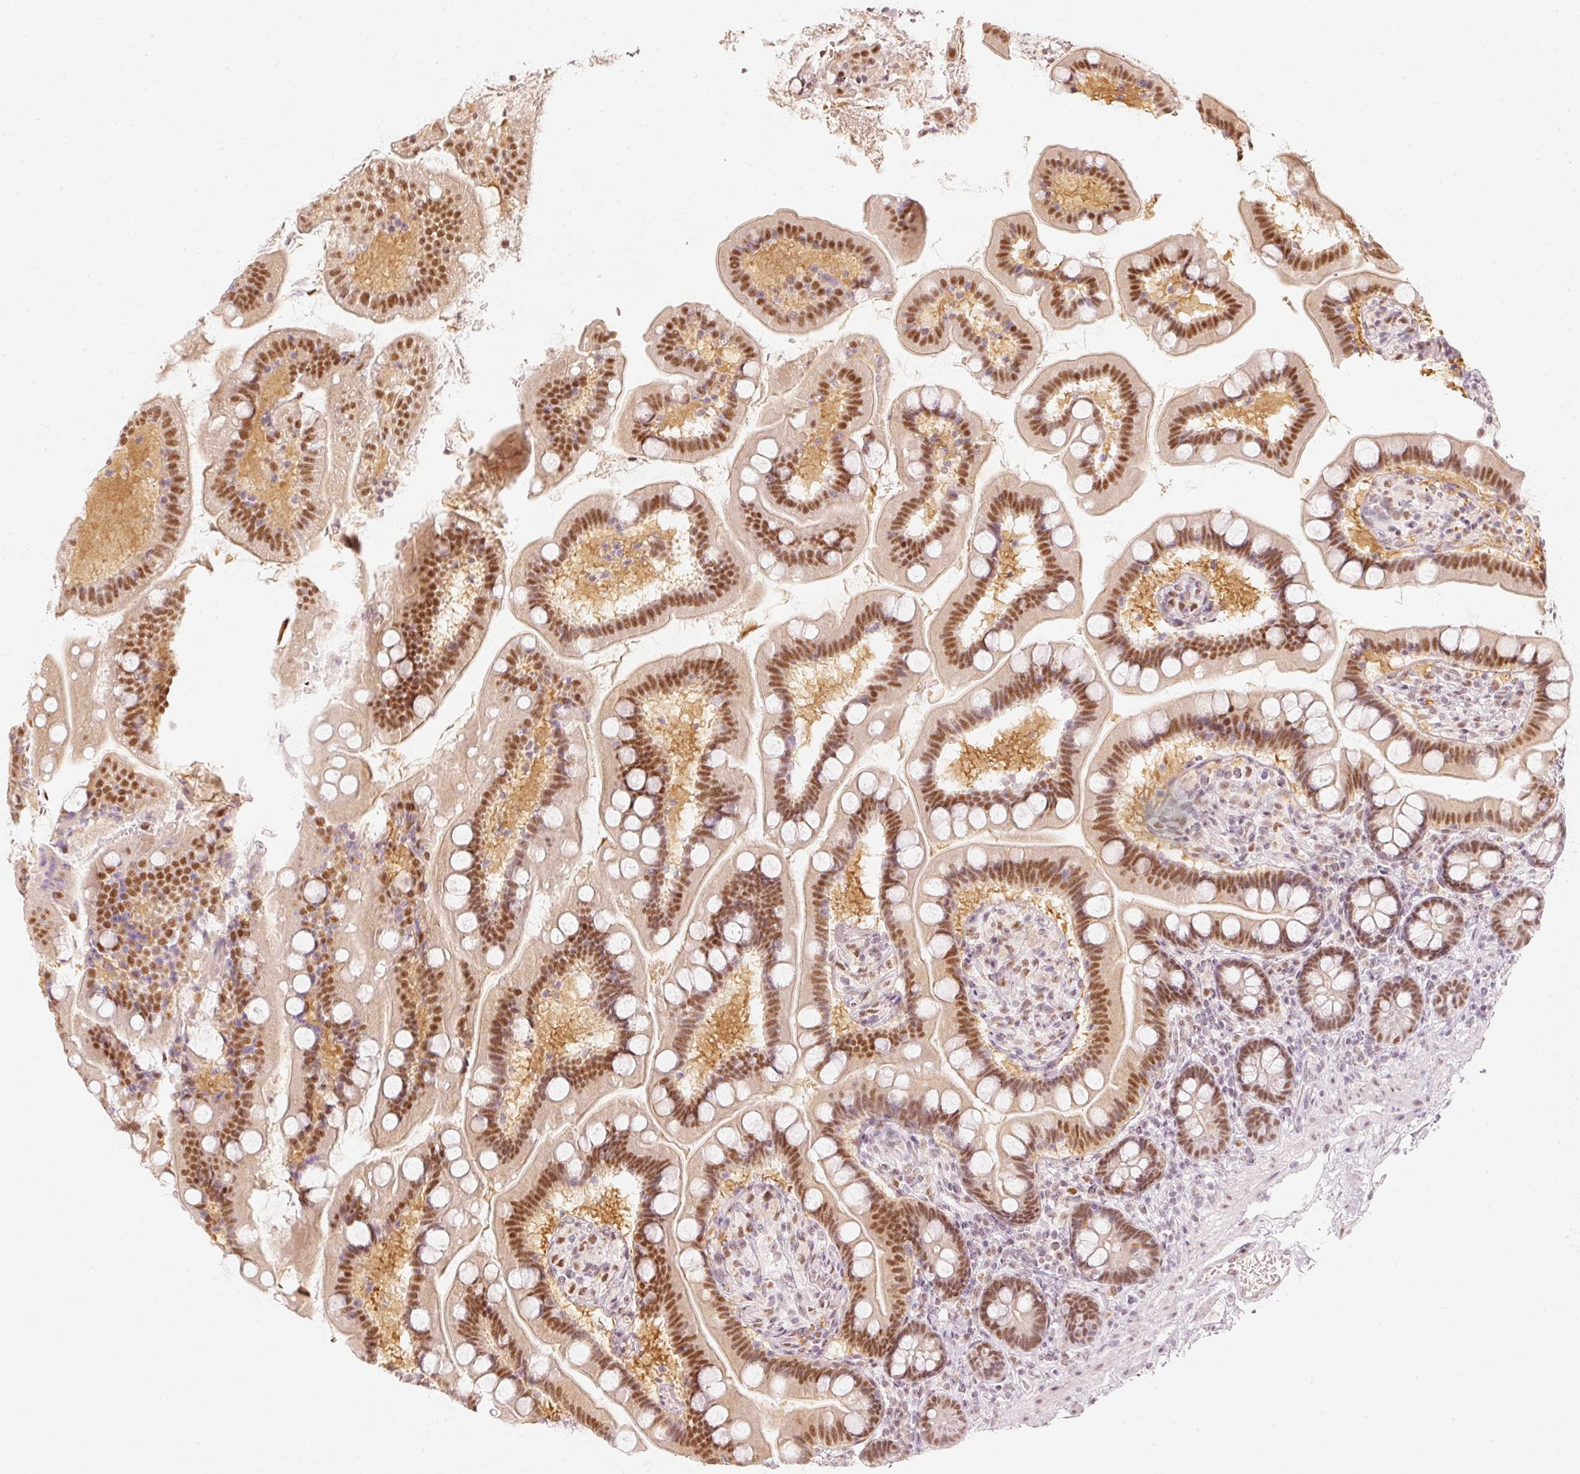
{"staining": {"intensity": "strong", "quantity": ">75%", "location": "nuclear"}, "tissue": "small intestine", "cell_type": "Glandular cells", "image_type": "normal", "snomed": [{"axis": "morphology", "description": "Normal tissue, NOS"}, {"axis": "topography", "description": "Small intestine"}], "caption": "Normal small intestine was stained to show a protein in brown. There is high levels of strong nuclear staining in about >75% of glandular cells.", "gene": "PPP1R10", "patient": {"sex": "female", "age": 64}}